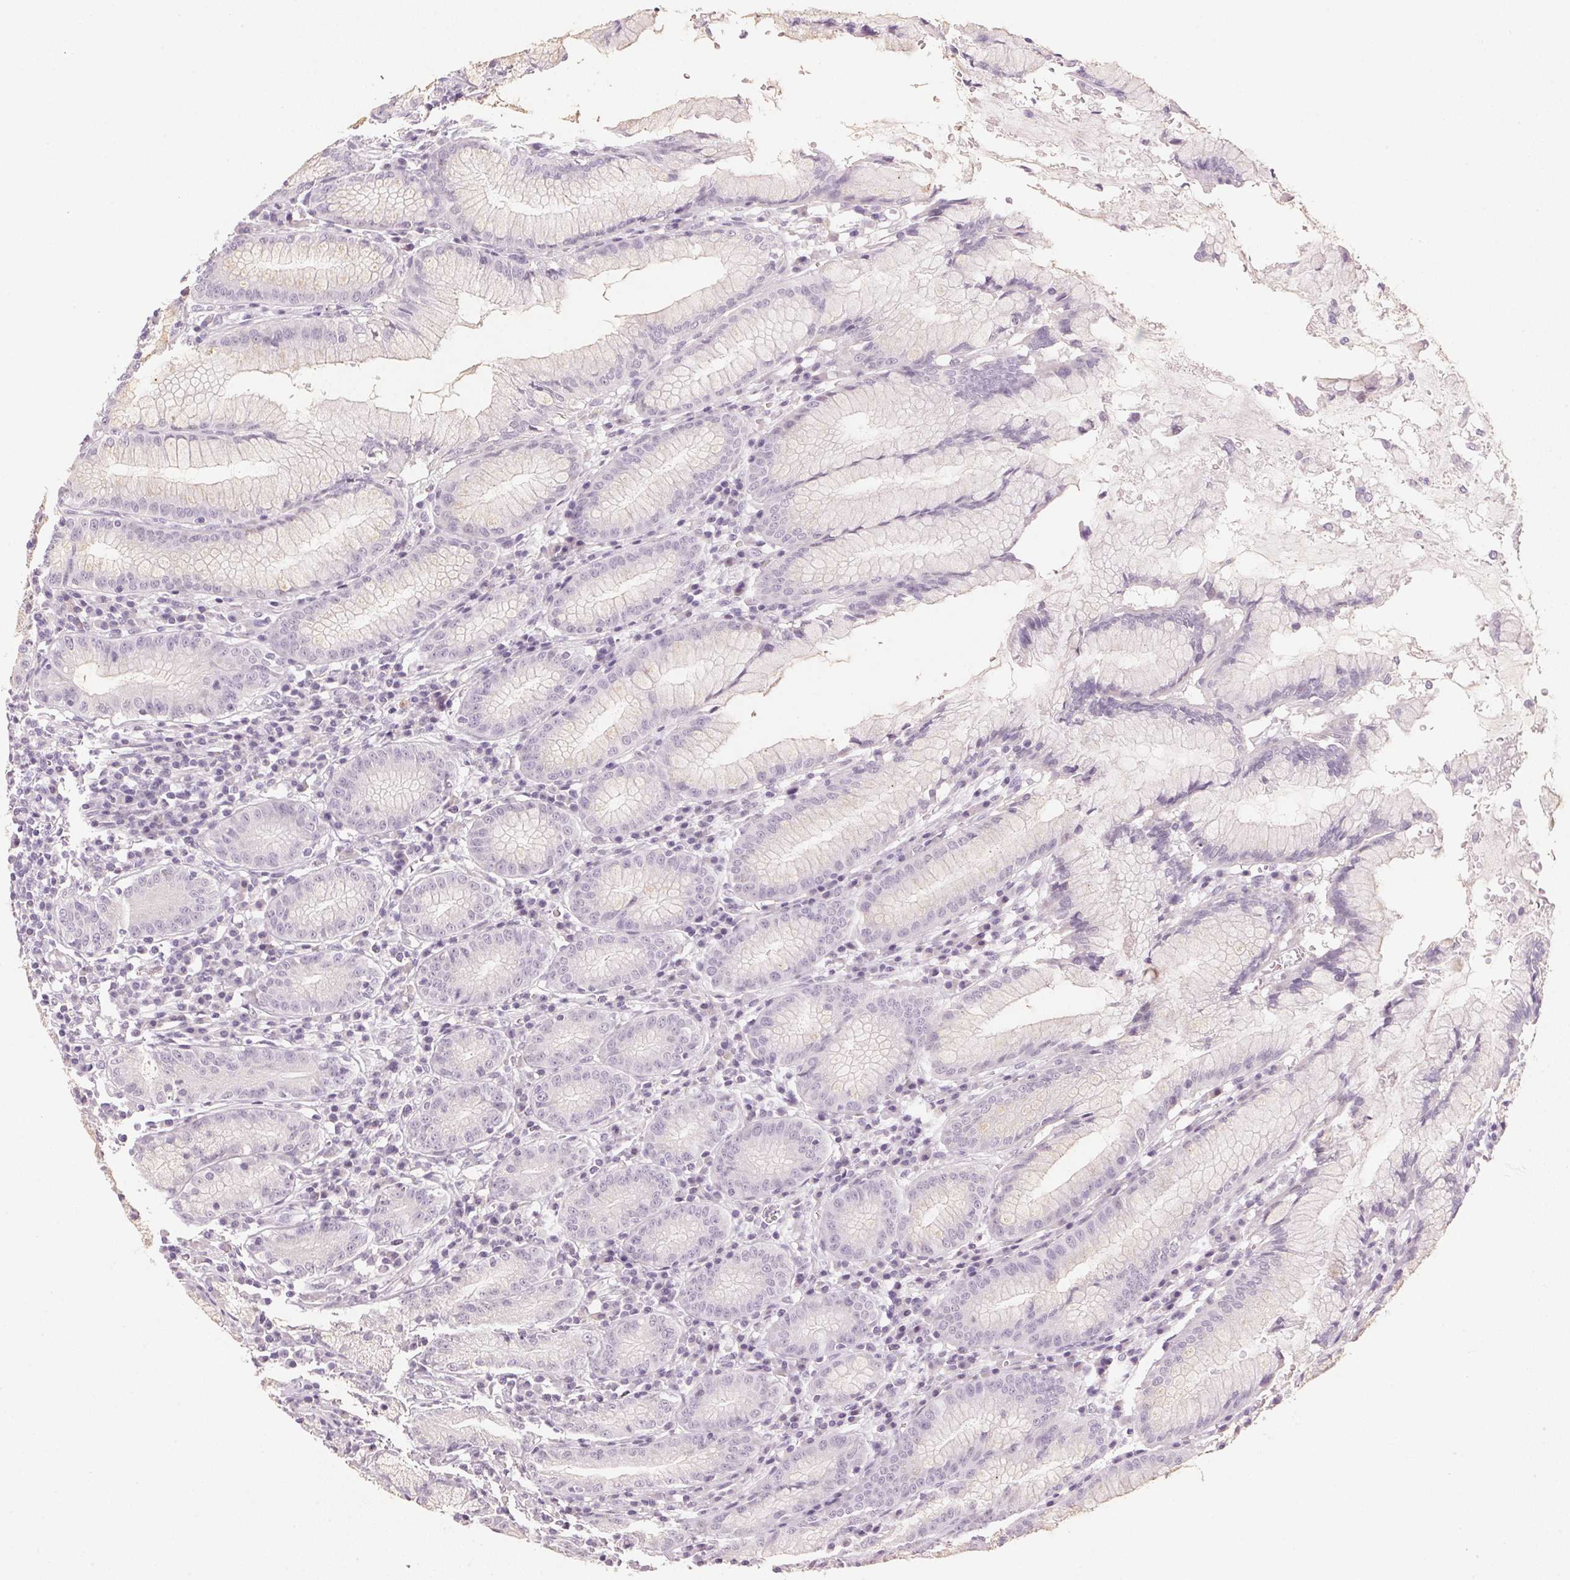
{"staining": {"intensity": "negative", "quantity": "none", "location": "none"}, "tissue": "stomach", "cell_type": "Glandular cells", "image_type": "normal", "snomed": [{"axis": "morphology", "description": "Normal tissue, NOS"}, {"axis": "topography", "description": "Stomach"}], "caption": "Normal stomach was stained to show a protein in brown. There is no significant staining in glandular cells. (Immunohistochemistry (ihc), brightfield microscopy, high magnification).", "gene": "IGFBP1", "patient": {"sex": "male", "age": 55}}